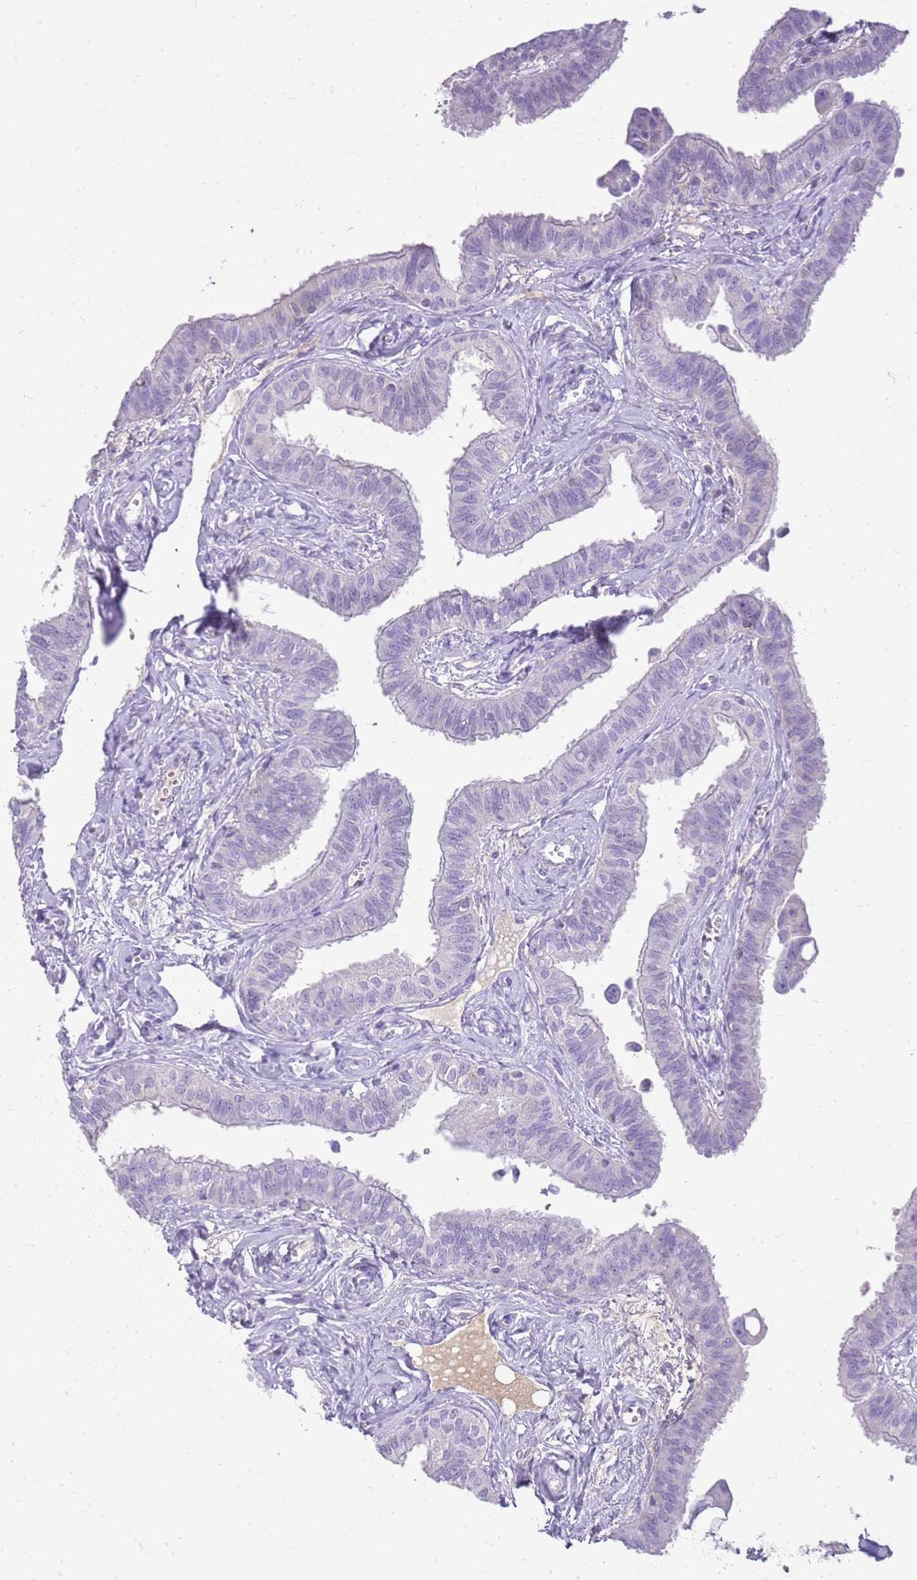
{"staining": {"intensity": "negative", "quantity": "none", "location": "none"}, "tissue": "fallopian tube", "cell_type": "Glandular cells", "image_type": "normal", "snomed": [{"axis": "morphology", "description": "Normal tissue, NOS"}, {"axis": "morphology", "description": "Carcinoma, NOS"}, {"axis": "topography", "description": "Fallopian tube"}, {"axis": "topography", "description": "Ovary"}], "caption": "This histopathology image is of normal fallopian tube stained with IHC to label a protein in brown with the nuclei are counter-stained blue. There is no staining in glandular cells. Brightfield microscopy of immunohistochemistry (IHC) stained with DAB (brown) and hematoxylin (blue), captured at high magnification.", "gene": "FABP2", "patient": {"sex": "female", "age": 59}}